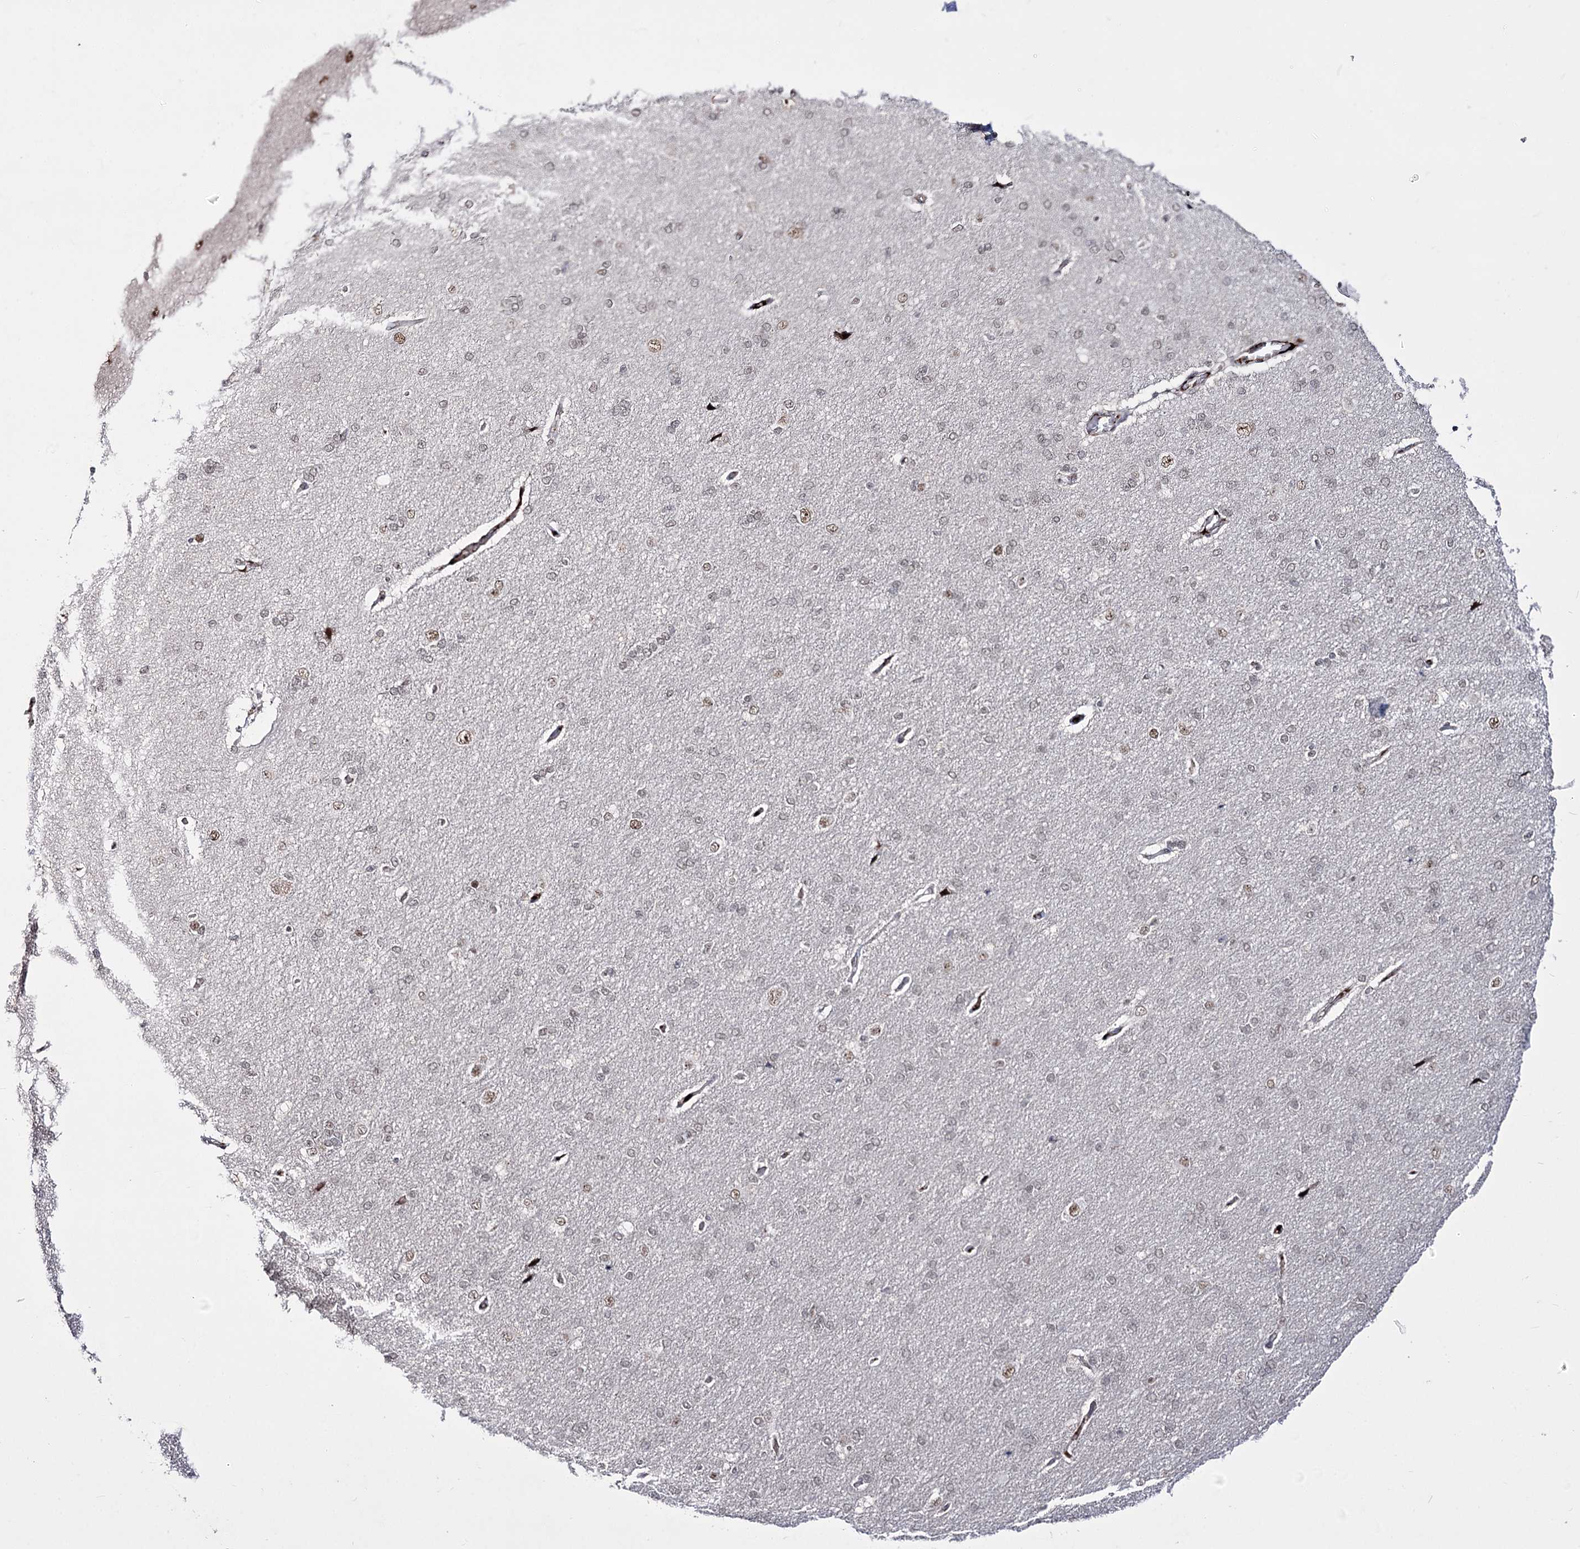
{"staining": {"intensity": "moderate", "quantity": "<25%", "location": "nuclear"}, "tissue": "cerebral cortex", "cell_type": "Endothelial cells", "image_type": "normal", "snomed": [{"axis": "morphology", "description": "Normal tissue, NOS"}, {"axis": "topography", "description": "Cerebral cortex"}], "caption": "Immunohistochemistry staining of unremarkable cerebral cortex, which demonstrates low levels of moderate nuclear positivity in about <25% of endothelial cells indicating moderate nuclear protein positivity. The staining was performed using DAB (brown) for protein detection and nuclei were counterstained in hematoxylin (blue).", "gene": "STOX1", "patient": {"sex": "male", "age": 62}}